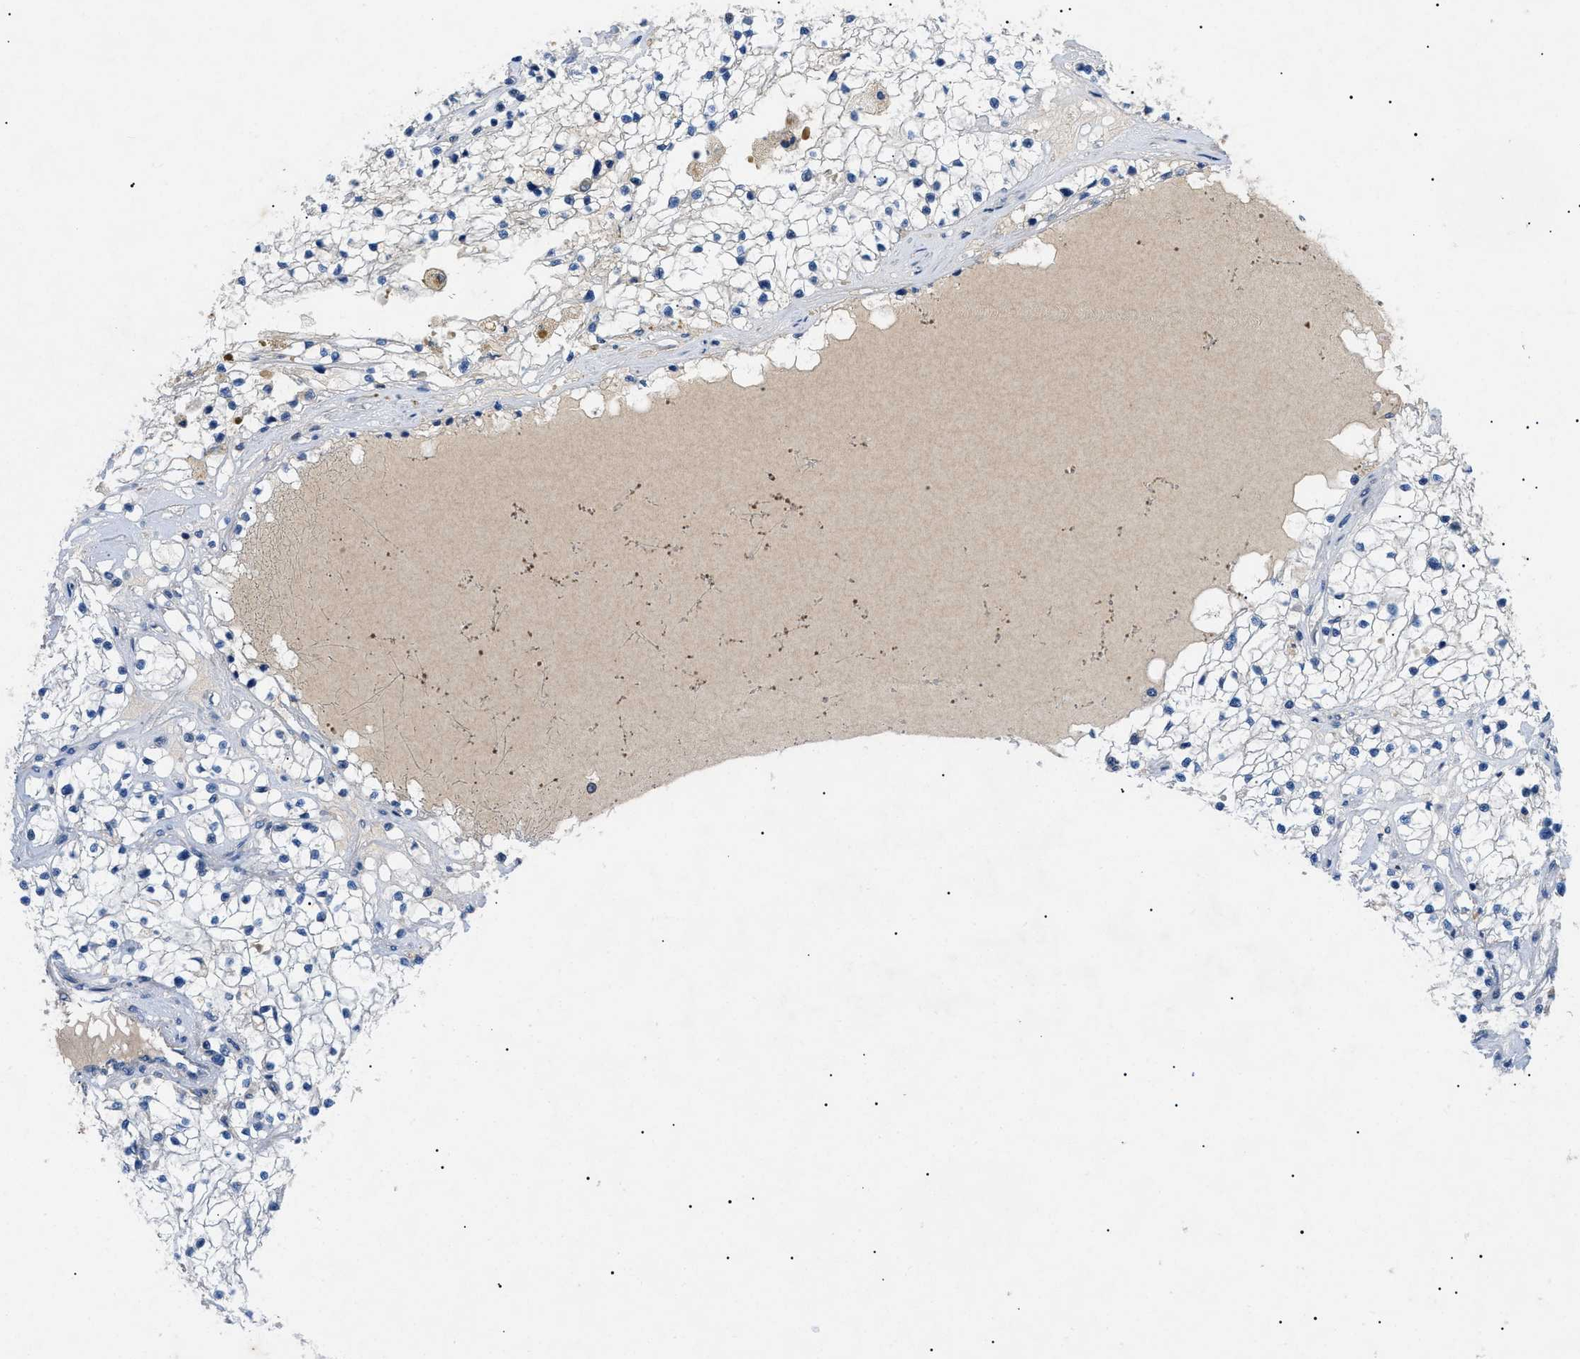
{"staining": {"intensity": "negative", "quantity": "none", "location": "none"}, "tissue": "renal cancer", "cell_type": "Tumor cells", "image_type": "cancer", "snomed": [{"axis": "morphology", "description": "Adenocarcinoma, NOS"}, {"axis": "topography", "description": "Kidney"}], "caption": "IHC of renal cancer (adenocarcinoma) shows no staining in tumor cells.", "gene": "RIPK1", "patient": {"sex": "male", "age": 68}}